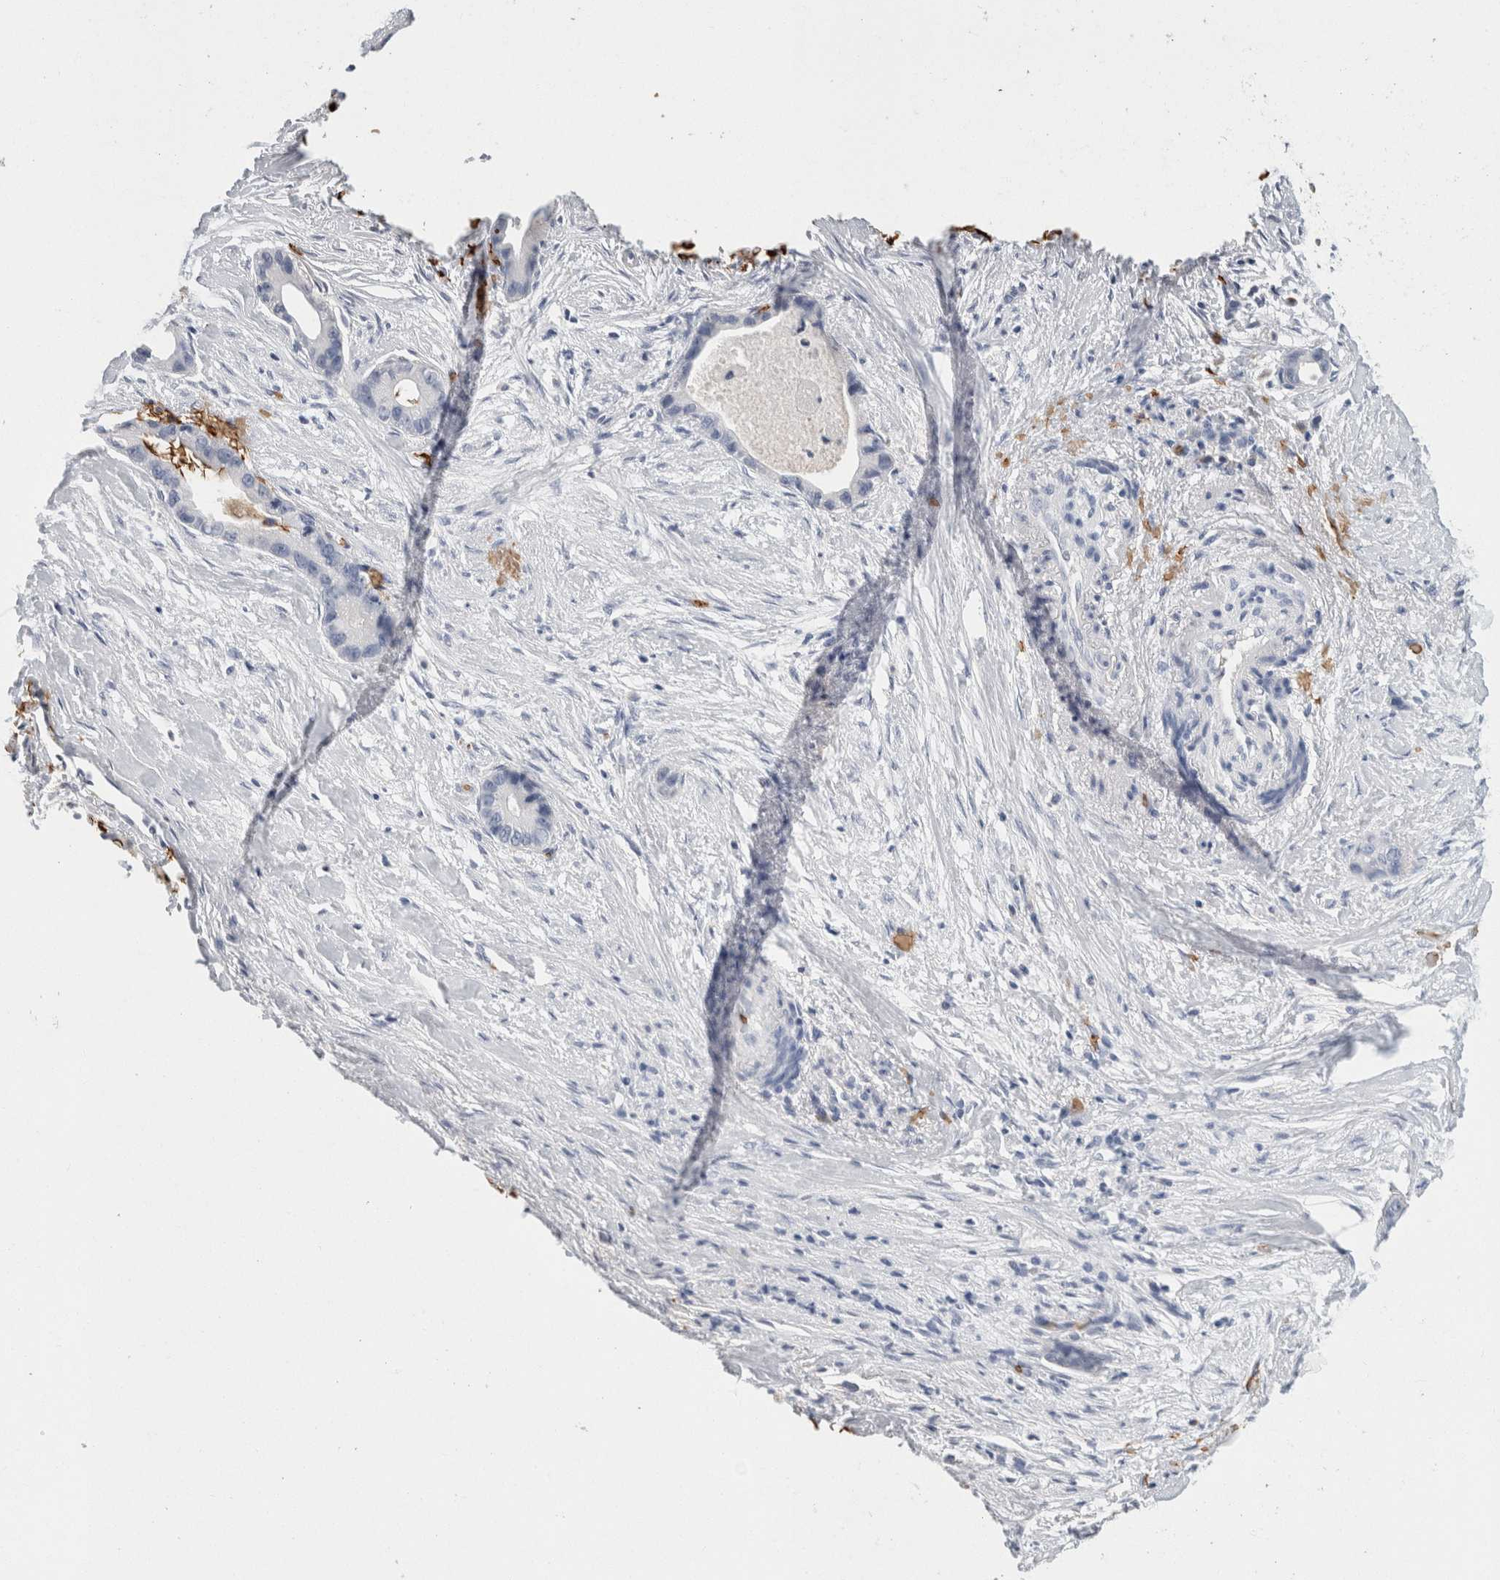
{"staining": {"intensity": "negative", "quantity": "none", "location": "none"}, "tissue": "liver cancer", "cell_type": "Tumor cells", "image_type": "cancer", "snomed": [{"axis": "morphology", "description": "Cholangiocarcinoma"}, {"axis": "topography", "description": "Liver"}], "caption": "Immunohistochemistry (IHC) image of neoplastic tissue: liver cancer stained with DAB (3,3'-diaminobenzidine) reveals no significant protein expression in tumor cells.", "gene": "CA1", "patient": {"sex": "female", "age": 55}}